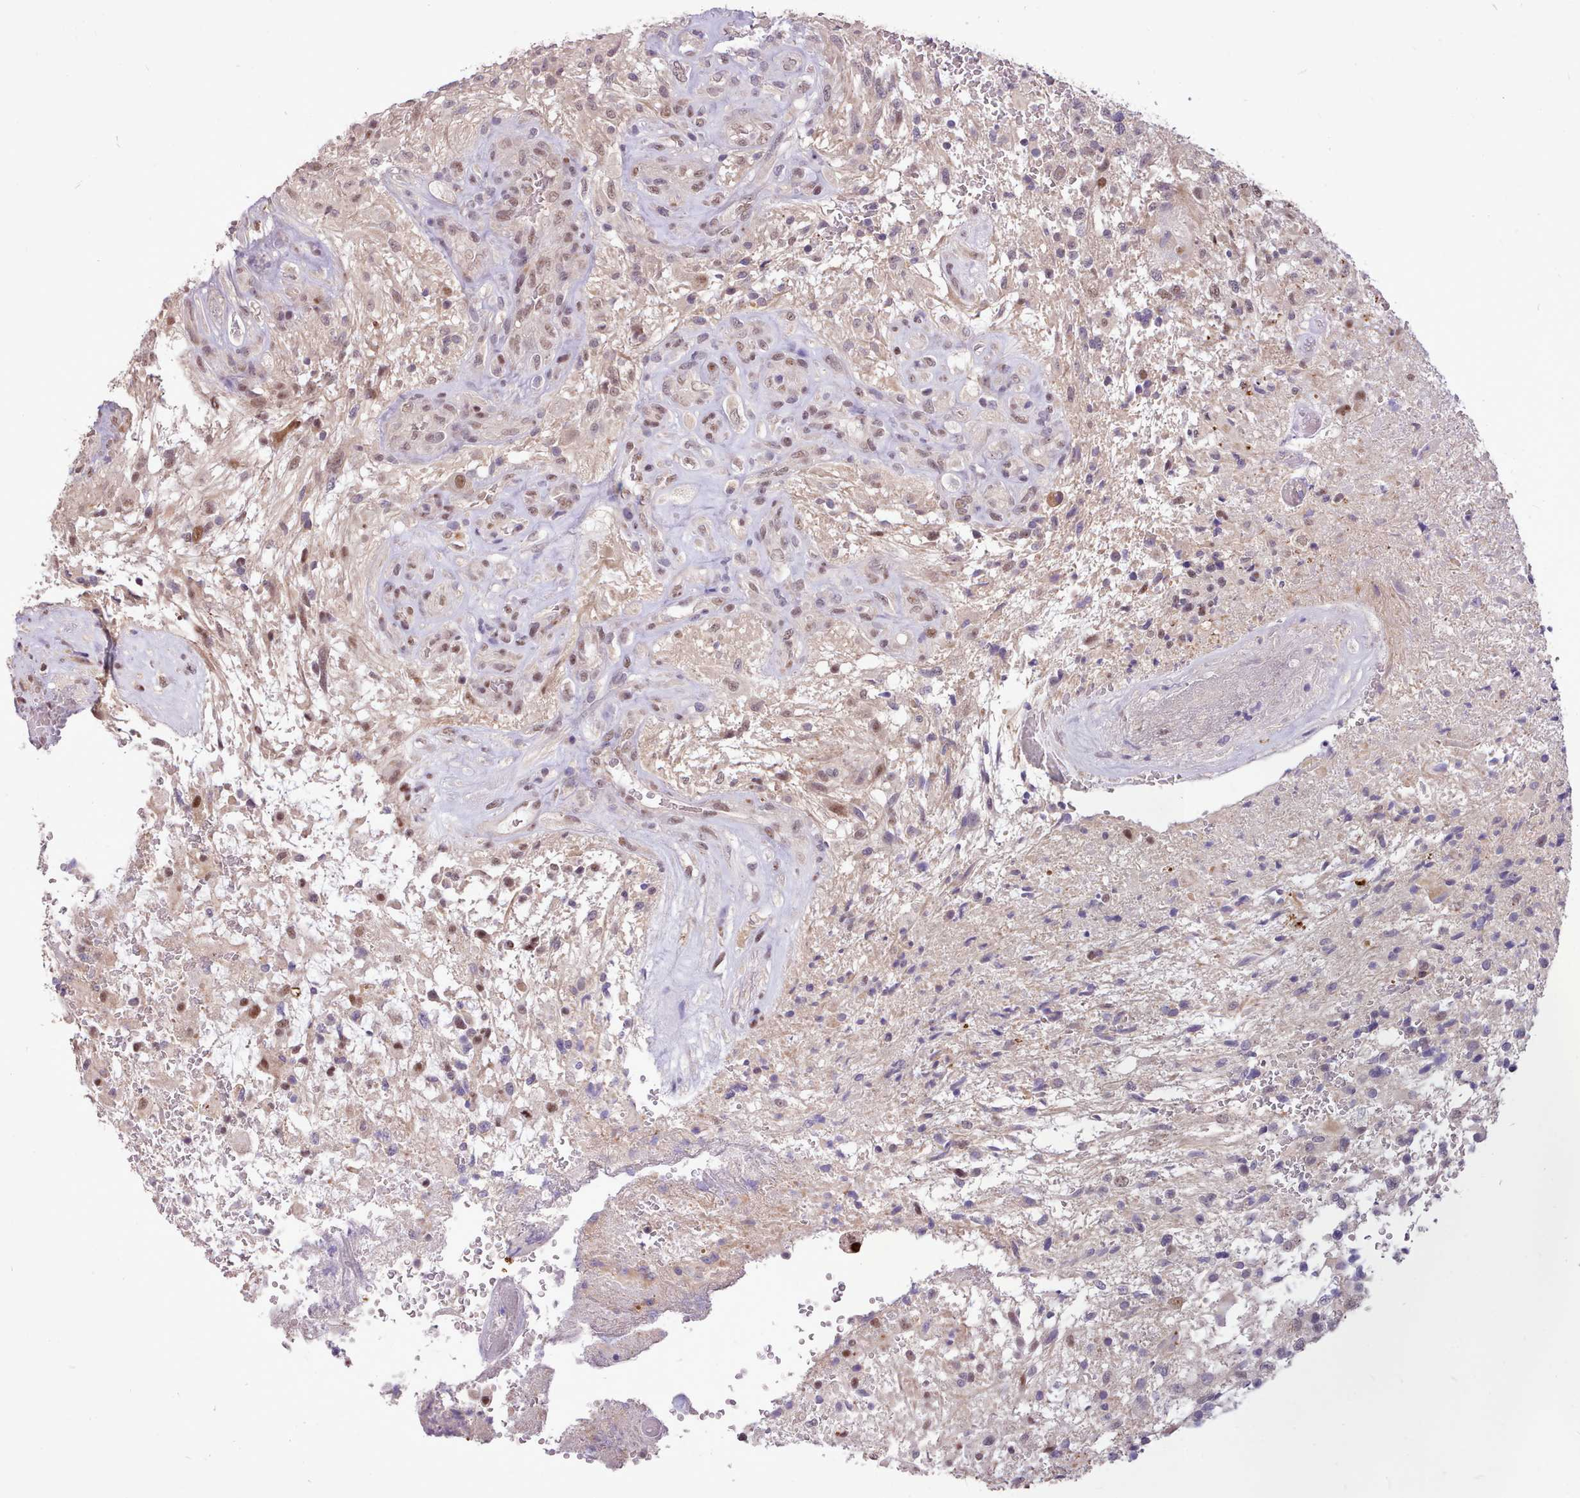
{"staining": {"intensity": "moderate", "quantity": "<25%", "location": "nuclear"}, "tissue": "glioma", "cell_type": "Tumor cells", "image_type": "cancer", "snomed": [{"axis": "morphology", "description": "Glioma, malignant, High grade"}, {"axis": "topography", "description": "Brain"}], "caption": "Immunohistochemical staining of human high-grade glioma (malignant) demonstrates low levels of moderate nuclear protein positivity in about <25% of tumor cells.", "gene": "ZNF607", "patient": {"sex": "male", "age": 56}}